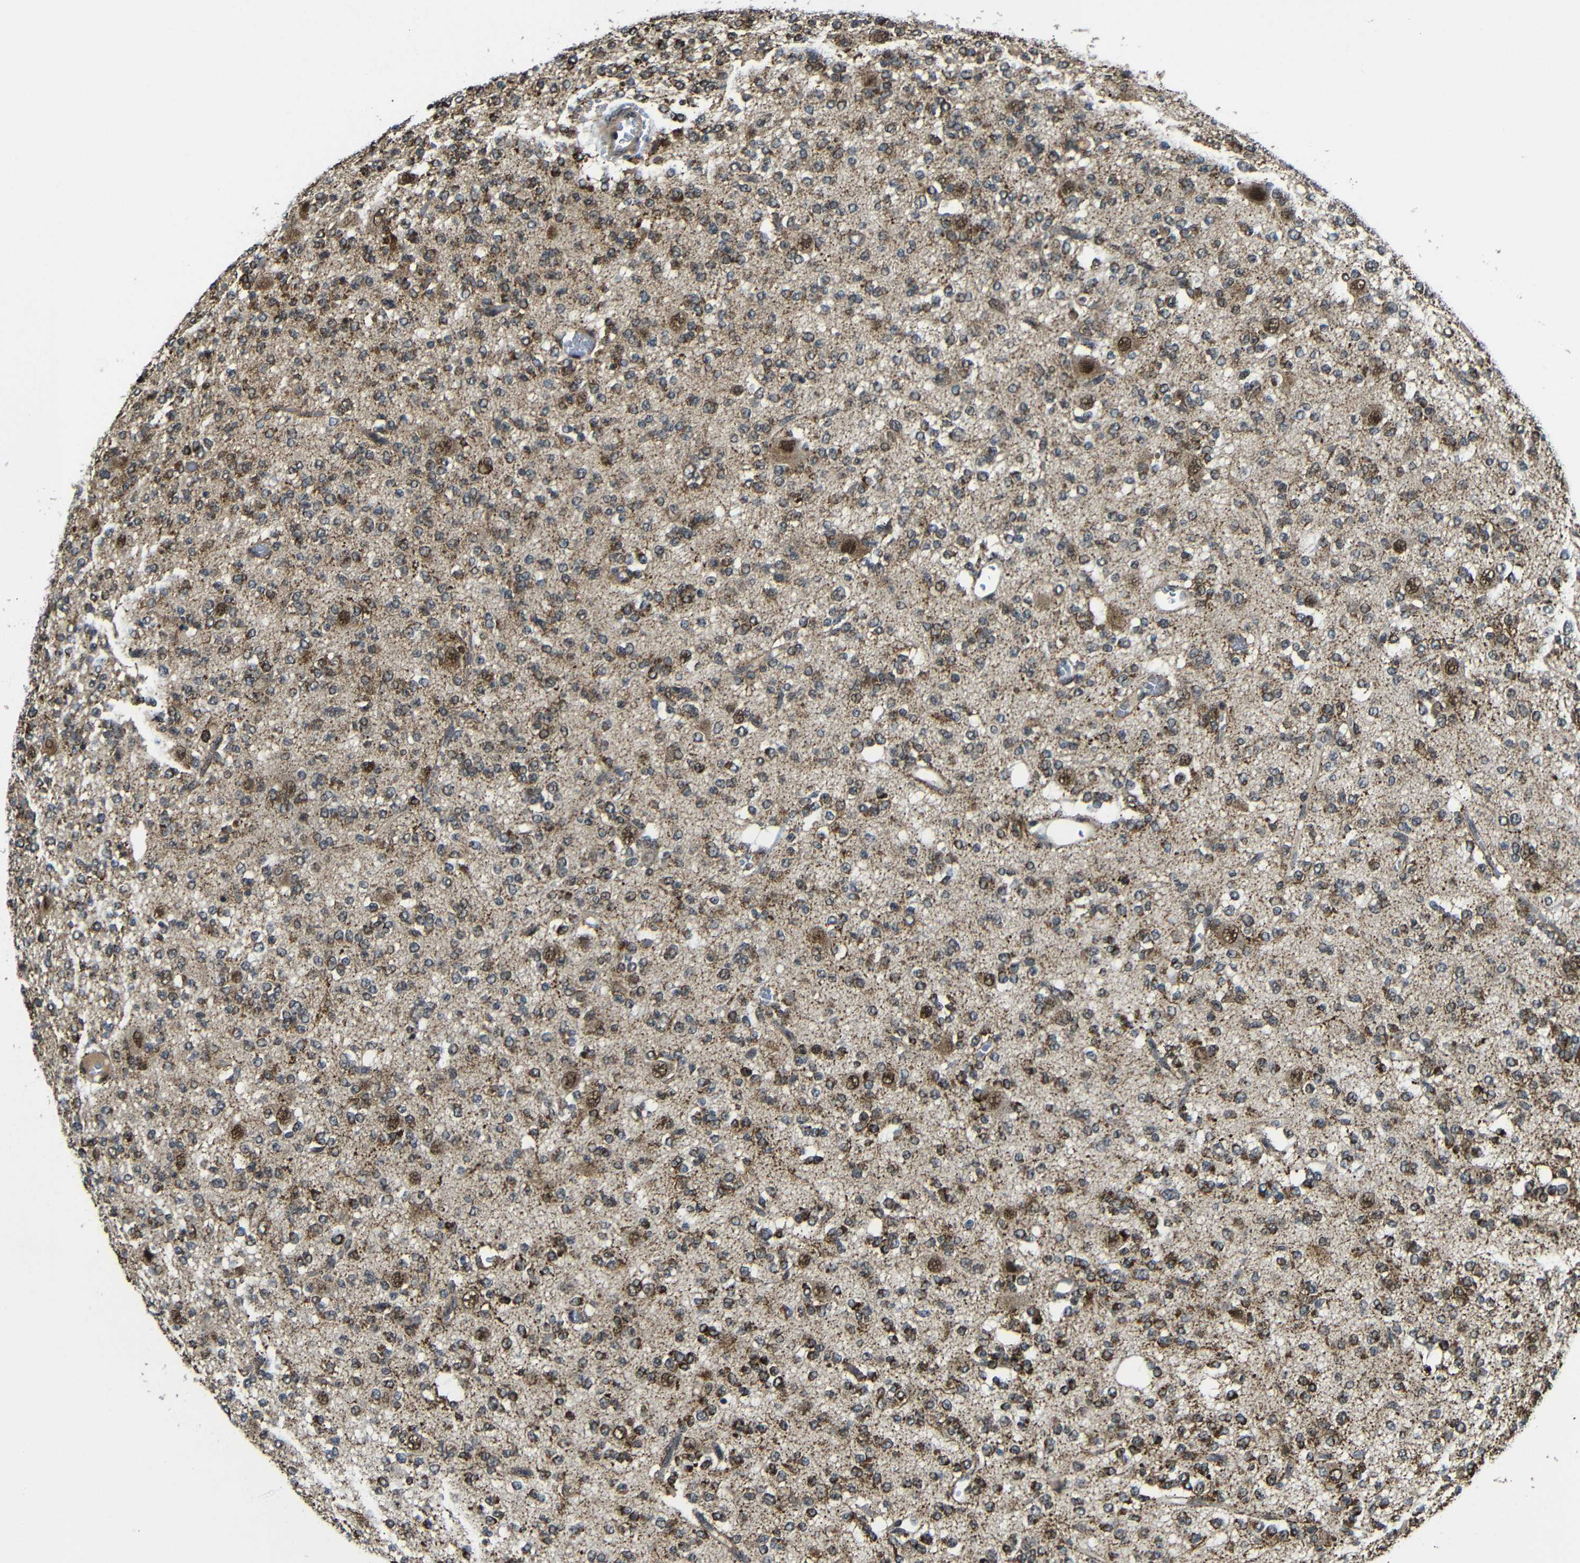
{"staining": {"intensity": "moderate", "quantity": ">75%", "location": "cytoplasmic/membranous,nuclear"}, "tissue": "glioma", "cell_type": "Tumor cells", "image_type": "cancer", "snomed": [{"axis": "morphology", "description": "Glioma, malignant, Low grade"}, {"axis": "topography", "description": "Brain"}], "caption": "Tumor cells demonstrate medium levels of moderate cytoplasmic/membranous and nuclear staining in approximately >75% of cells in glioma. The staining was performed using DAB (3,3'-diaminobenzidine) to visualize the protein expression in brown, while the nuclei were stained in blue with hematoxylin (Magnification: 20x).", "gene": "FAM172A", "patient": {"sex": "male", "age": 38}}